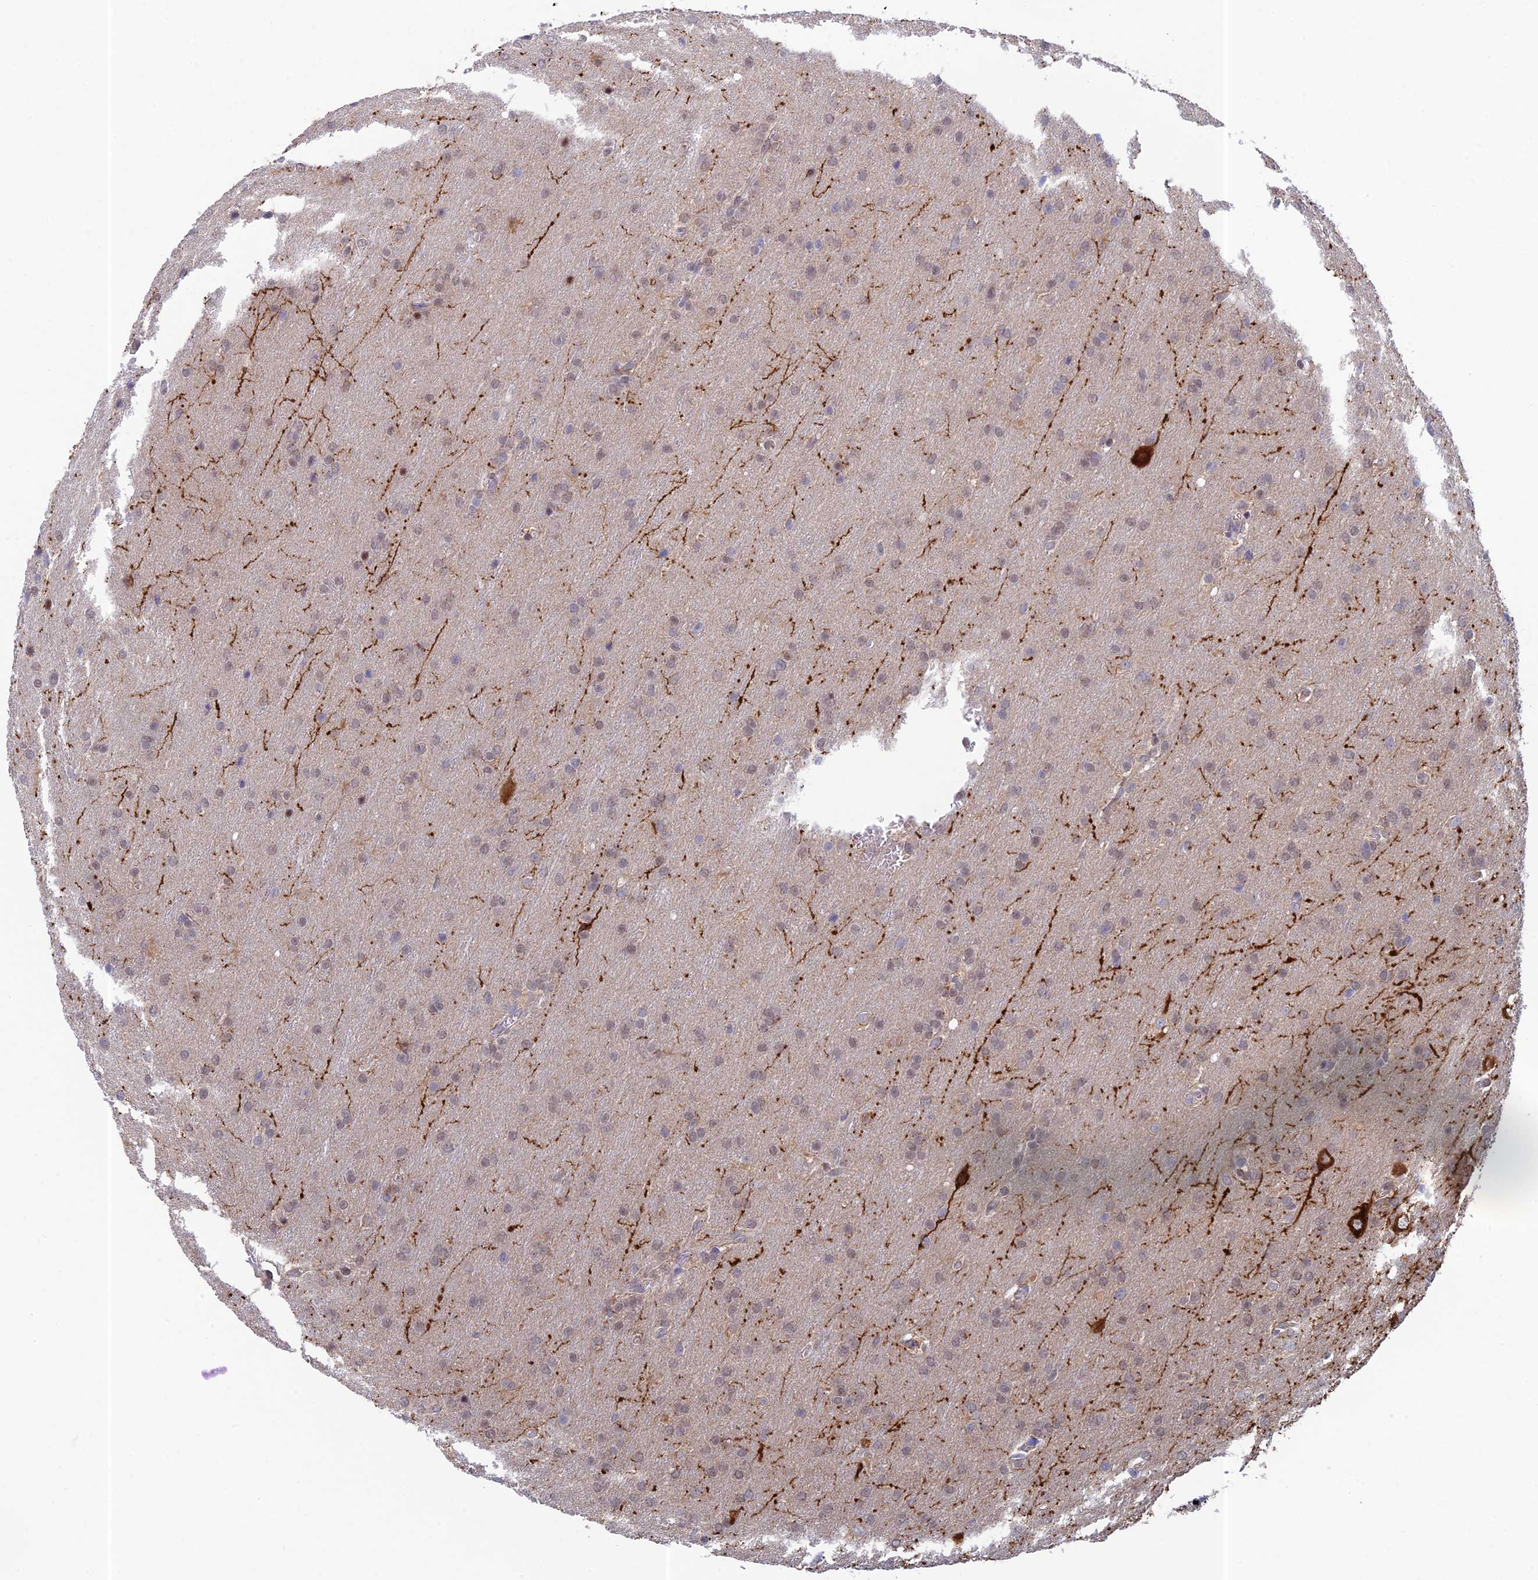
{"staining": {"intensity": "weak", "quantity": "<25%", "location": "nuclear"}, "tissue": "glioma", "cell_type": "Tumor cells", "image_type": "cancer", "snomed": [{"axis": "morphology", "description": "Glioma, malignant, Low grade"}, {"axis": "topography", "description": "Brain"}], "caption": "DAB immunohistochemical staining of malignant glioma (low-grade) shows no significant positivity in tumor cells.", "gene": "MRPL17", "patient": {"sex": "female", "age": 32}}